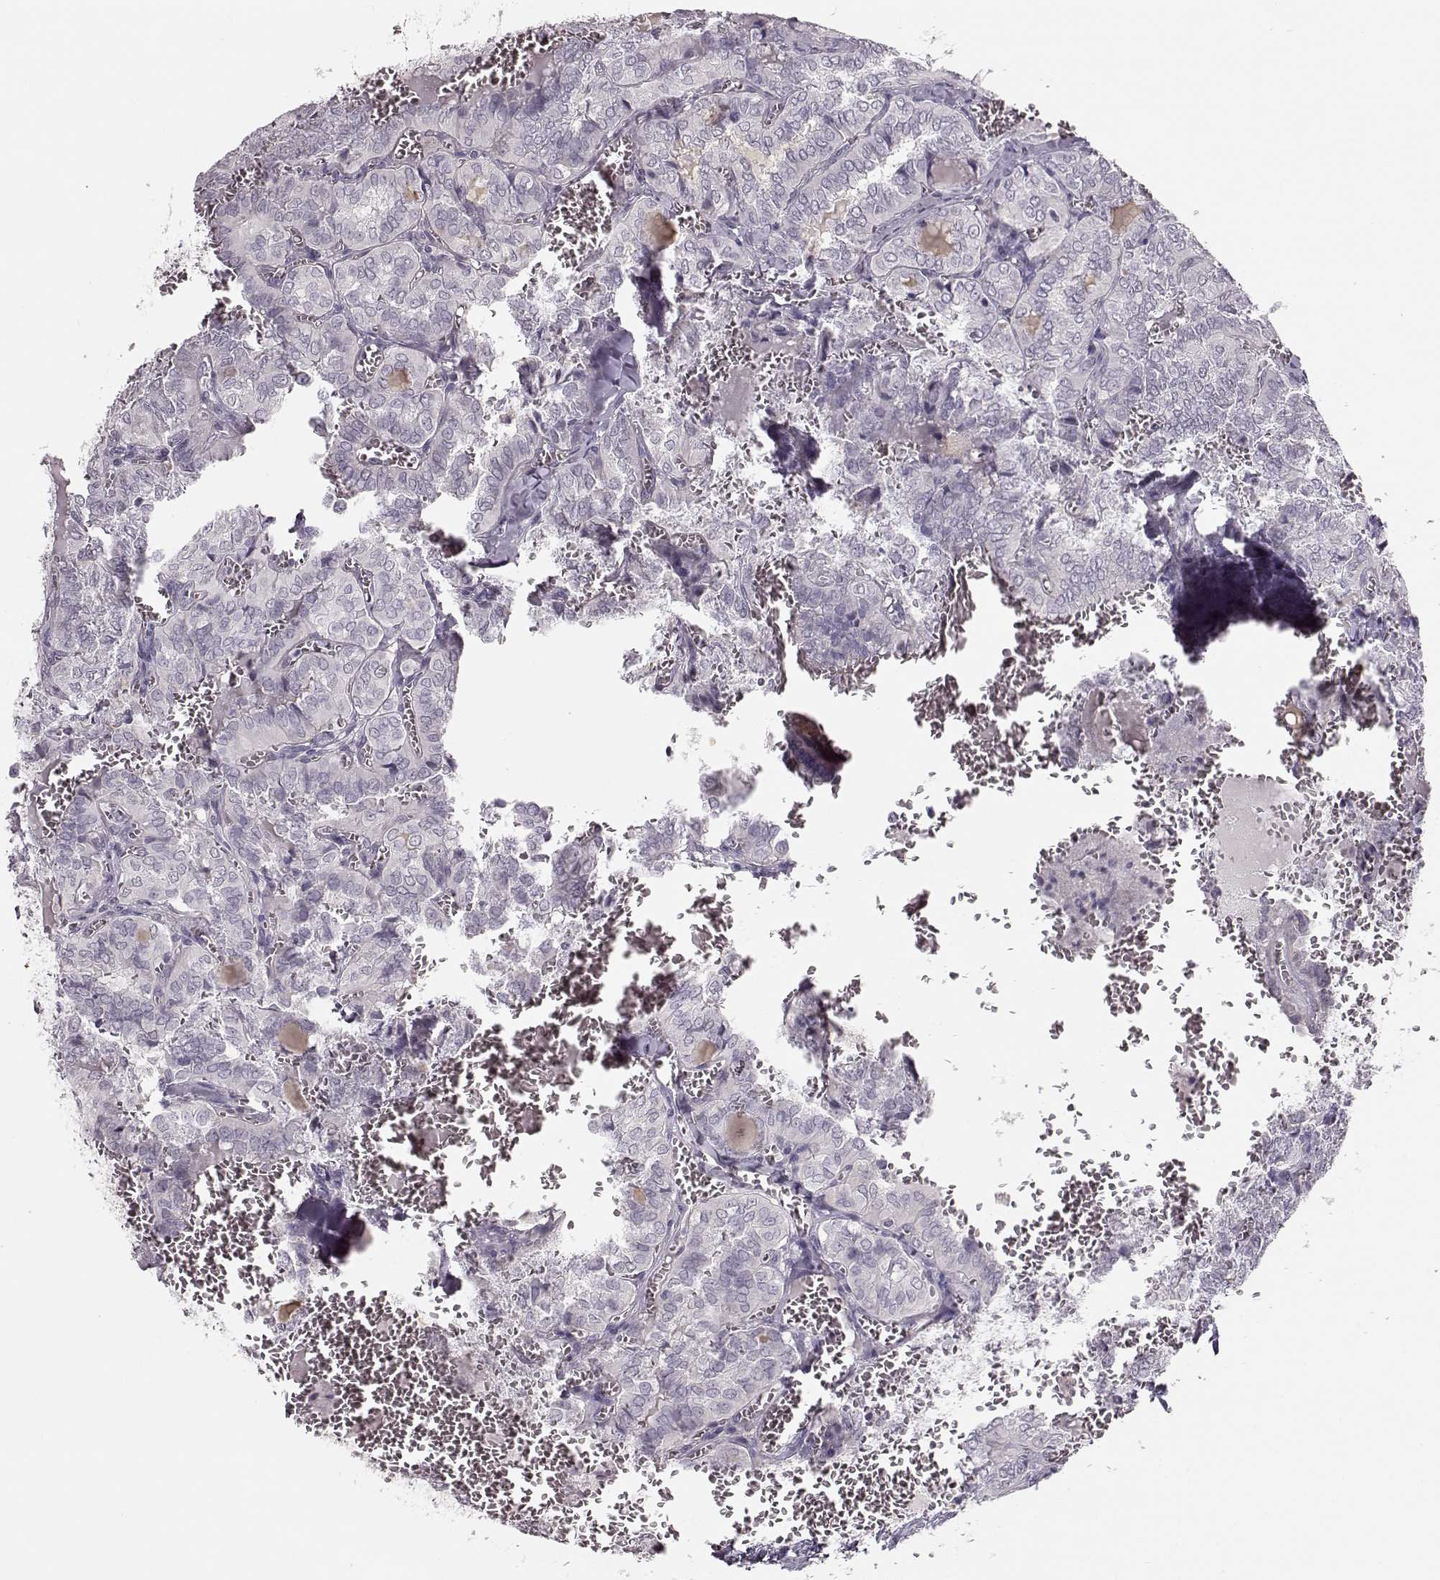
{"staining": {"intensity": "negative", "quantity": "none", "location": "none"}, "tissue": "thyroid cancer", "cell_type": "Tumor cells", "image_type": "cancer", "snomed": [{"axis": "morphology", "description": "Papillary adenocarcinoma, NOS"}, {"axis": "topography", "description": "Thyroid gland"}], "caption": "High magnification brightfield microscopy of thyroid cancer (papillary adenocarcinoma) stained with DAB (3,3'-diaminobenzidine) (brown) and counterstained with hematoxylin (blue): tumor cells show no significant staining.", "gene": "MAP6D1", "patient": {"sex": "female", "age": 41}}